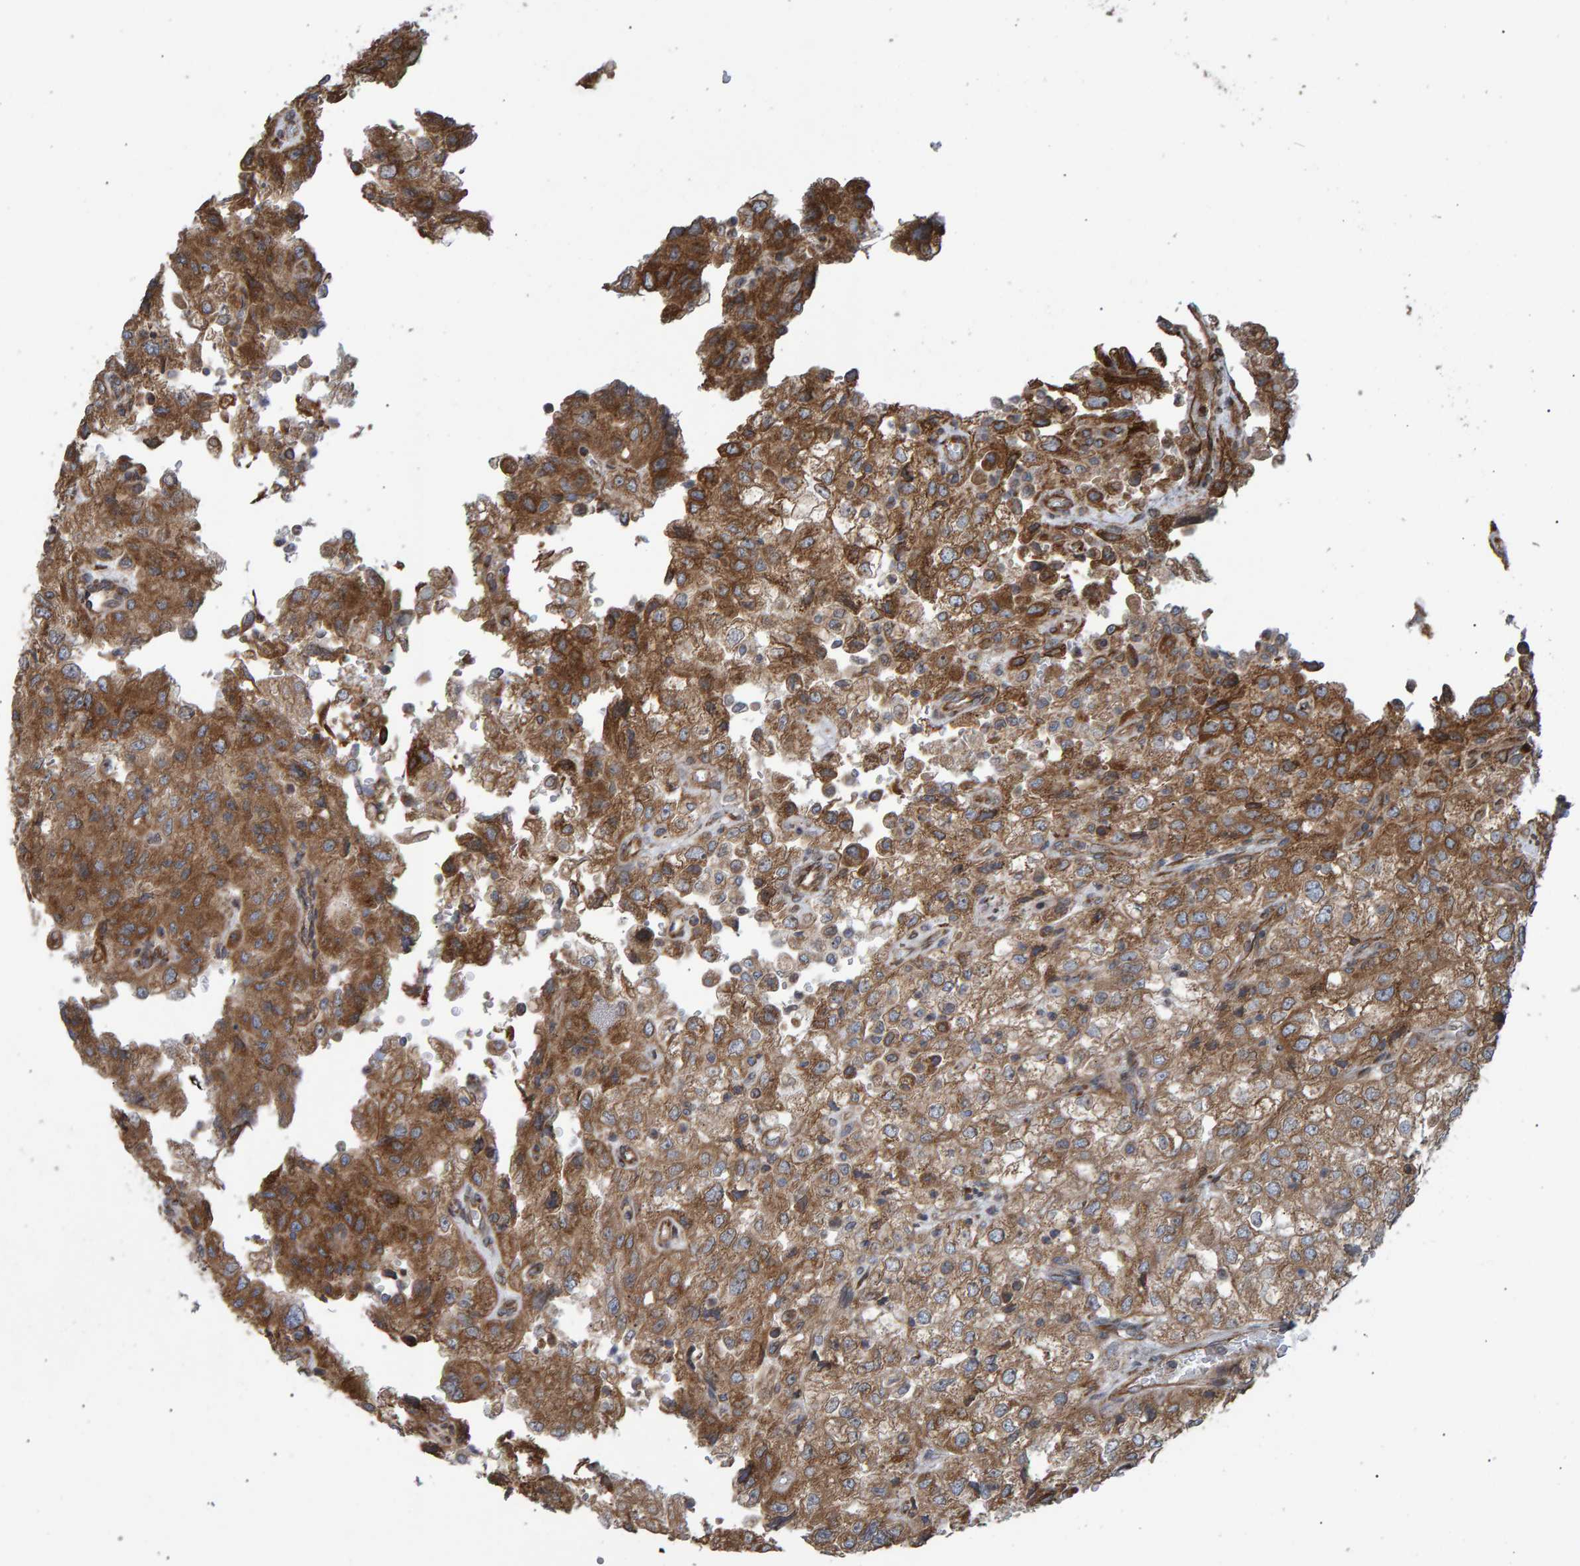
{"staining": {"intensity": "moderate", "quantity": ">75%", "location": "cytoplasmic/membranous"}, "tissue": "renal cancer", "cell_type": "Tumor cells", "image_type": "cancer", "snomed": [{"axis": "morphology", "description": "Adenocarcinoma, NOS"}, {"axis": "topography", "description": "Kidney"}], "caption": "Immunohistochemistry (IHC) of adenocarcinoma (renal) demonstrates medium levels of moderate cytoplasmic/membranous positivity in about >75% of tumor cells.", "gene": "FAM117A", "patient": {"sex": "female", "age": 54}}